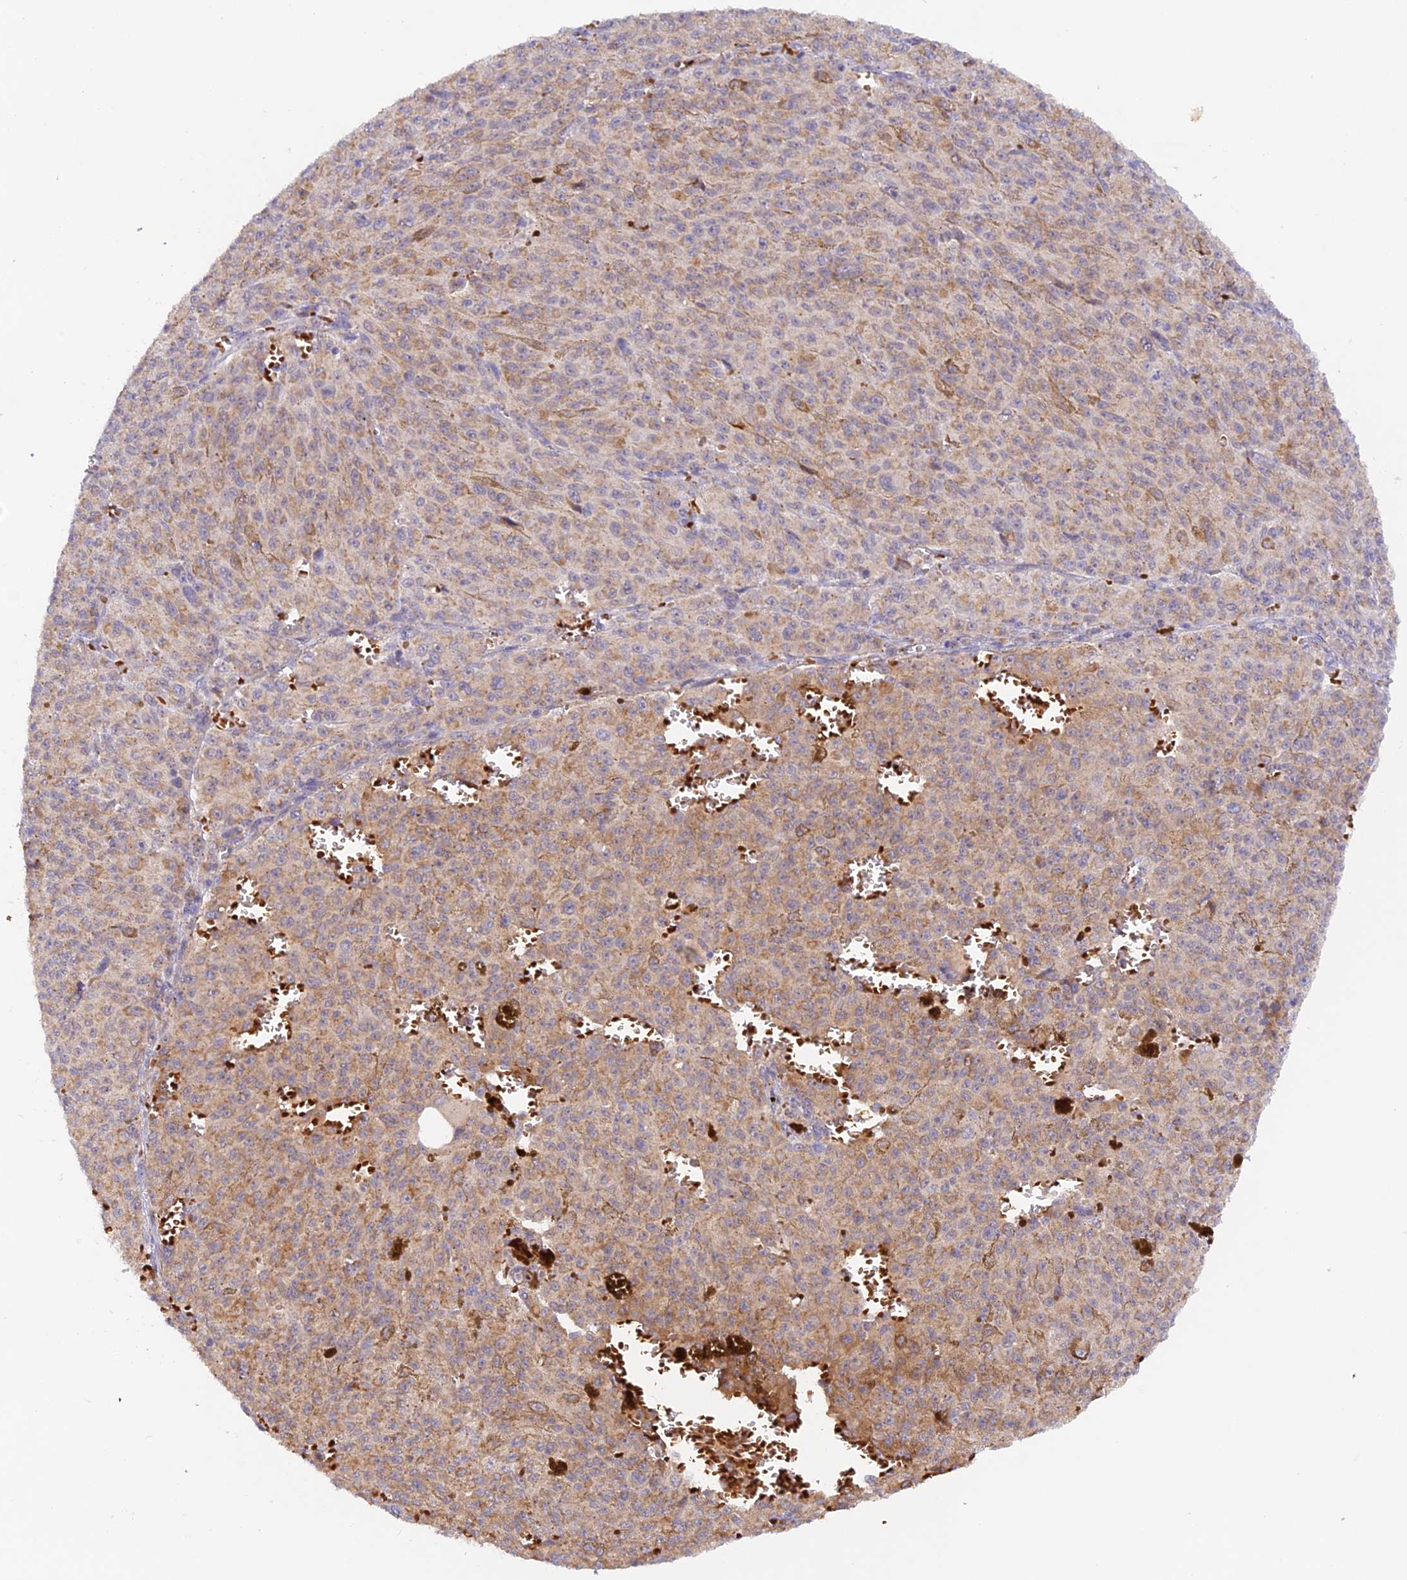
{"staining": {"intensity": "moderate", "quantity": "<25%", "location": "cytoplasmic/membranous"}, "tissue": "melanoma", "cell_type": "Tumor cells", "image_type": "cancer", "snomed": [{"axis": "morphology", "description": "Malignant melanoma, NOS"}, {"axis": "topography", "description": "Skin"}], "caption": "Melanoma stained with a brown dye displays moderate cytoplasmic/membranous positive staining in about <25% of tumor cells.", "gene": "WDFY4", "patient": {"sex": "female", "age": 52}}